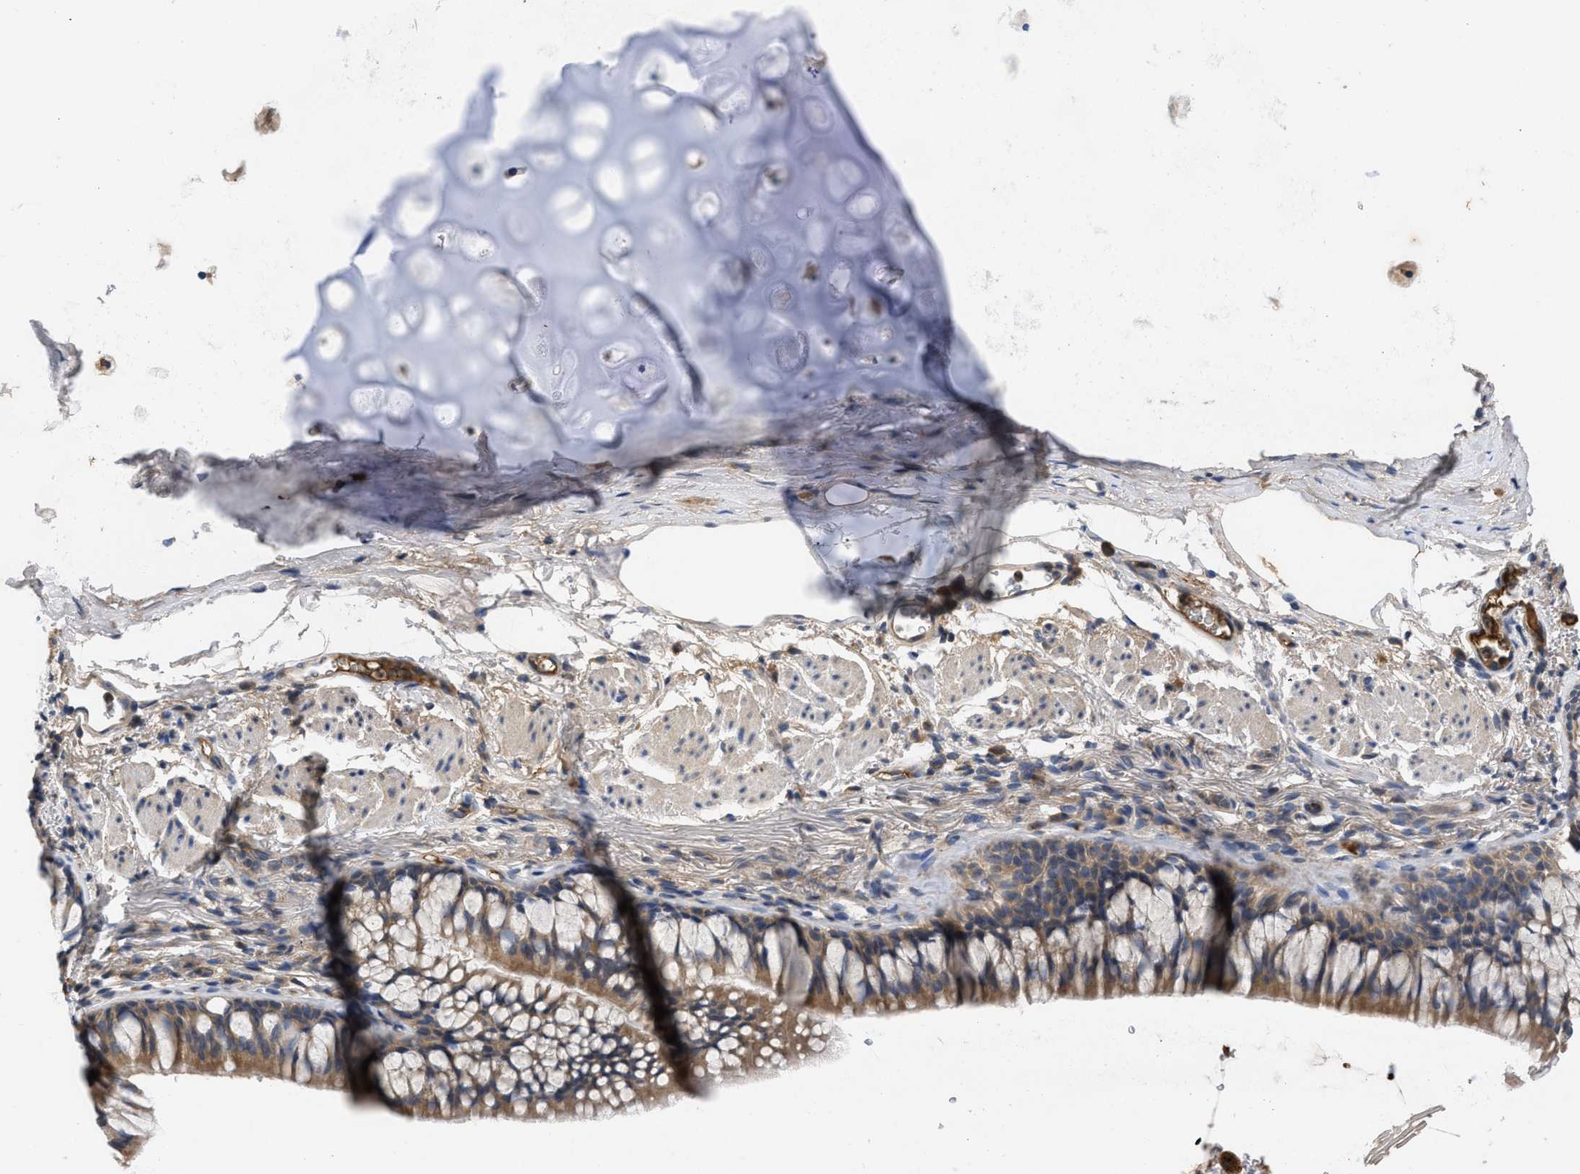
{"staining": {"intensity": "moderate", "quantity": ">75%", "location": "cytoplasmic/membranous"}, "tissue": "bronchus", "cell_type": "Respiratory epithelial cells", "image_type": "normal", "snomed": [{"axis": "morphology", "description": "Normal tissue, NOS"}, {"axis": "topography", "description": "Cartilage tissue"}, {"axis": "topography", "description": "Bronchus"}], "caption": "Brown immunohistochemical staining in normal bronchus exhibits moderate cytoplasmic/membranous positivity in approximately >75% of respiratory epithelial cells. (Brightfield microscopy of DAB IHC at high magnification).", "gene": "VPS4A", "patient": {"sex": "female", "age": 53}}